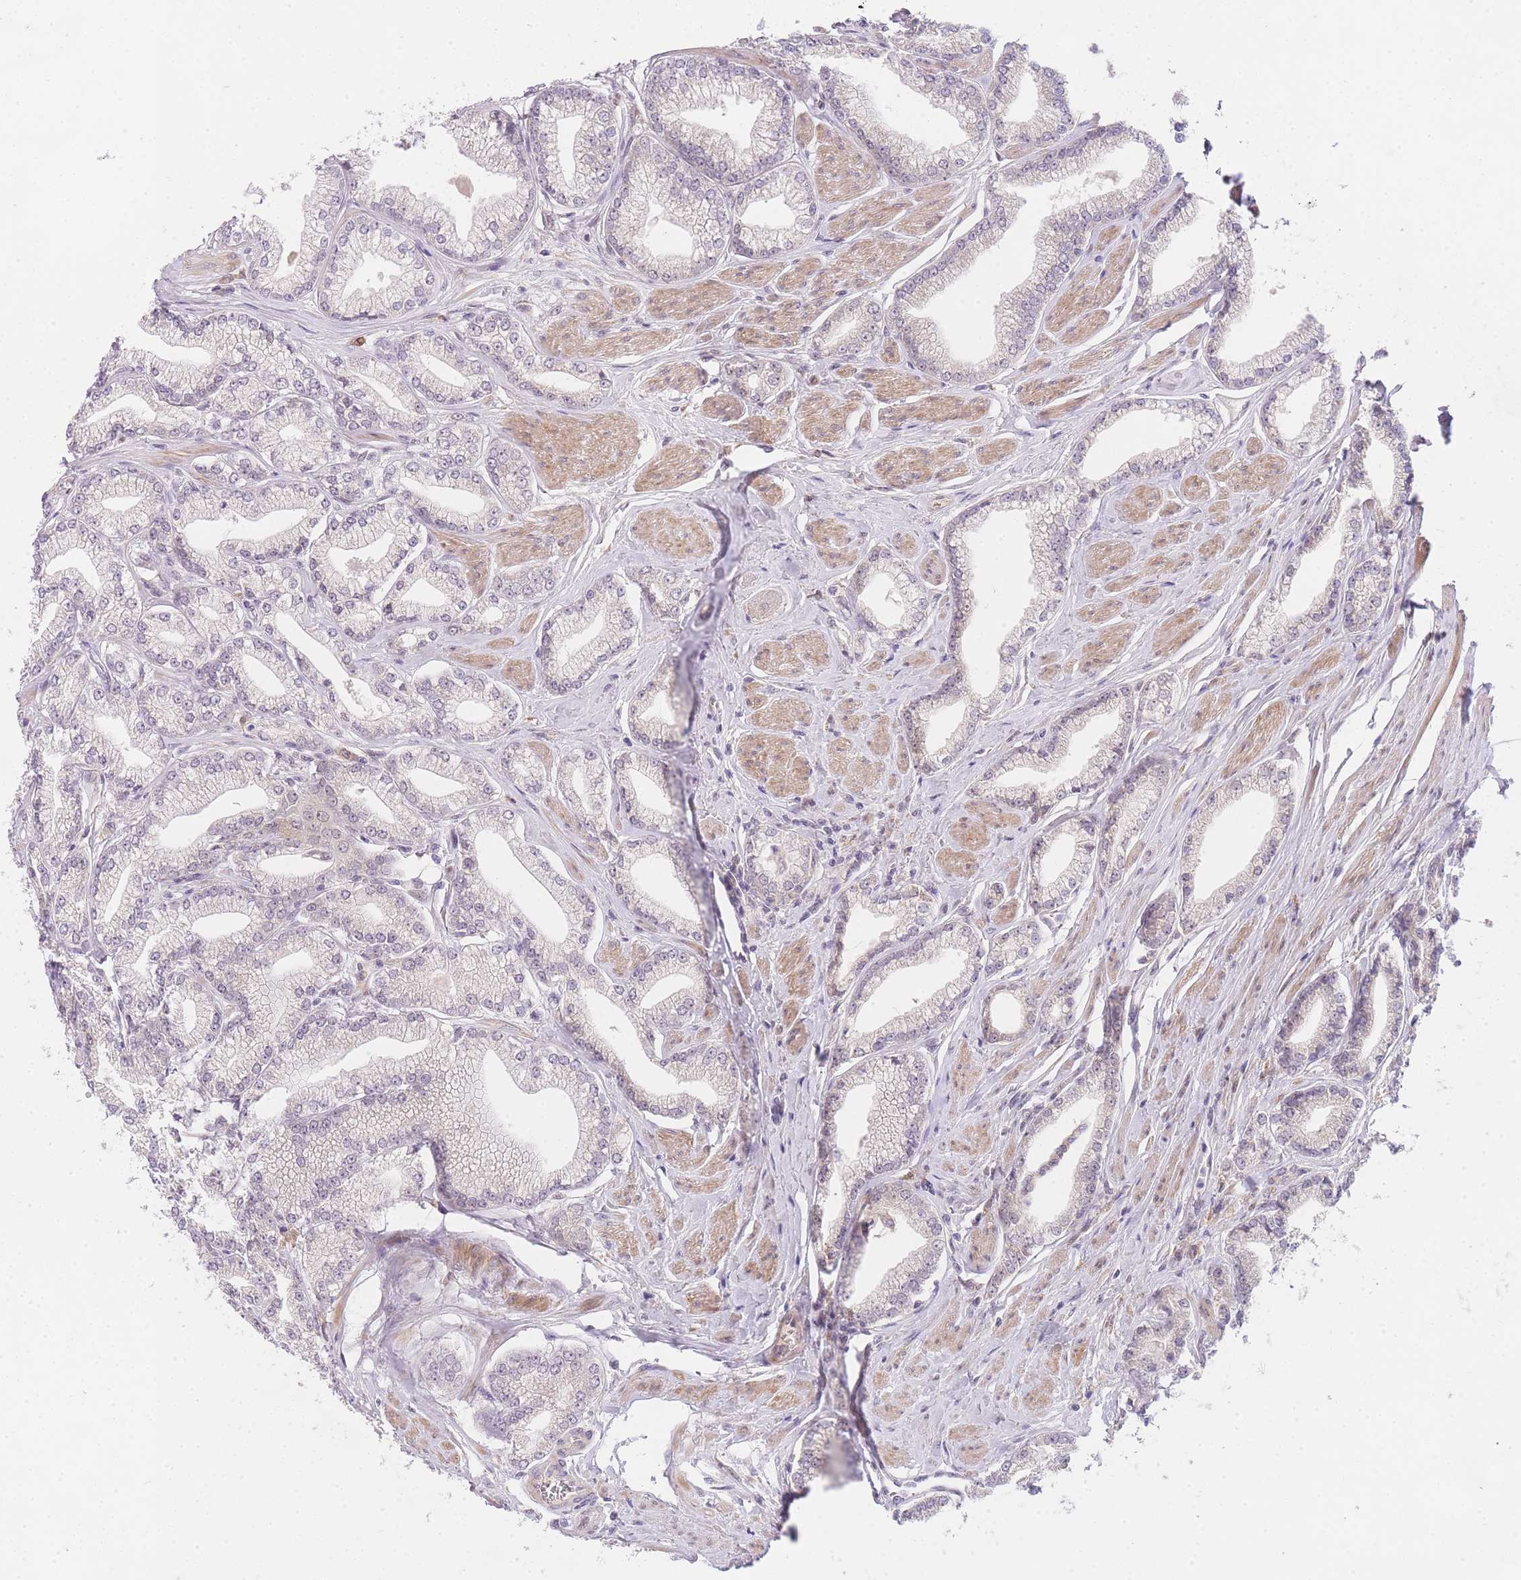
{"staining": {"intensity": "negative", "quantity": "none", "location": "none"}, "tissue": "prostate cancer", "cell_type": "Tumor cells", "image_type": "cancer", "snomed": [{"axis": "morphology", "description": "Adenocarcinoma, High grade"}, {"axis": "topography", "description": "Prostate"}], "caption": "A high-resolution photomicrograph shows IHC staining of prostate cancer, which reveals no significant staining in tumor cells. (DAB immunohistochemistry (IHC) with hematoxylin counter stain).", "gene": "SLC25A33", "patient": {"sex": "male", "age": 67}}